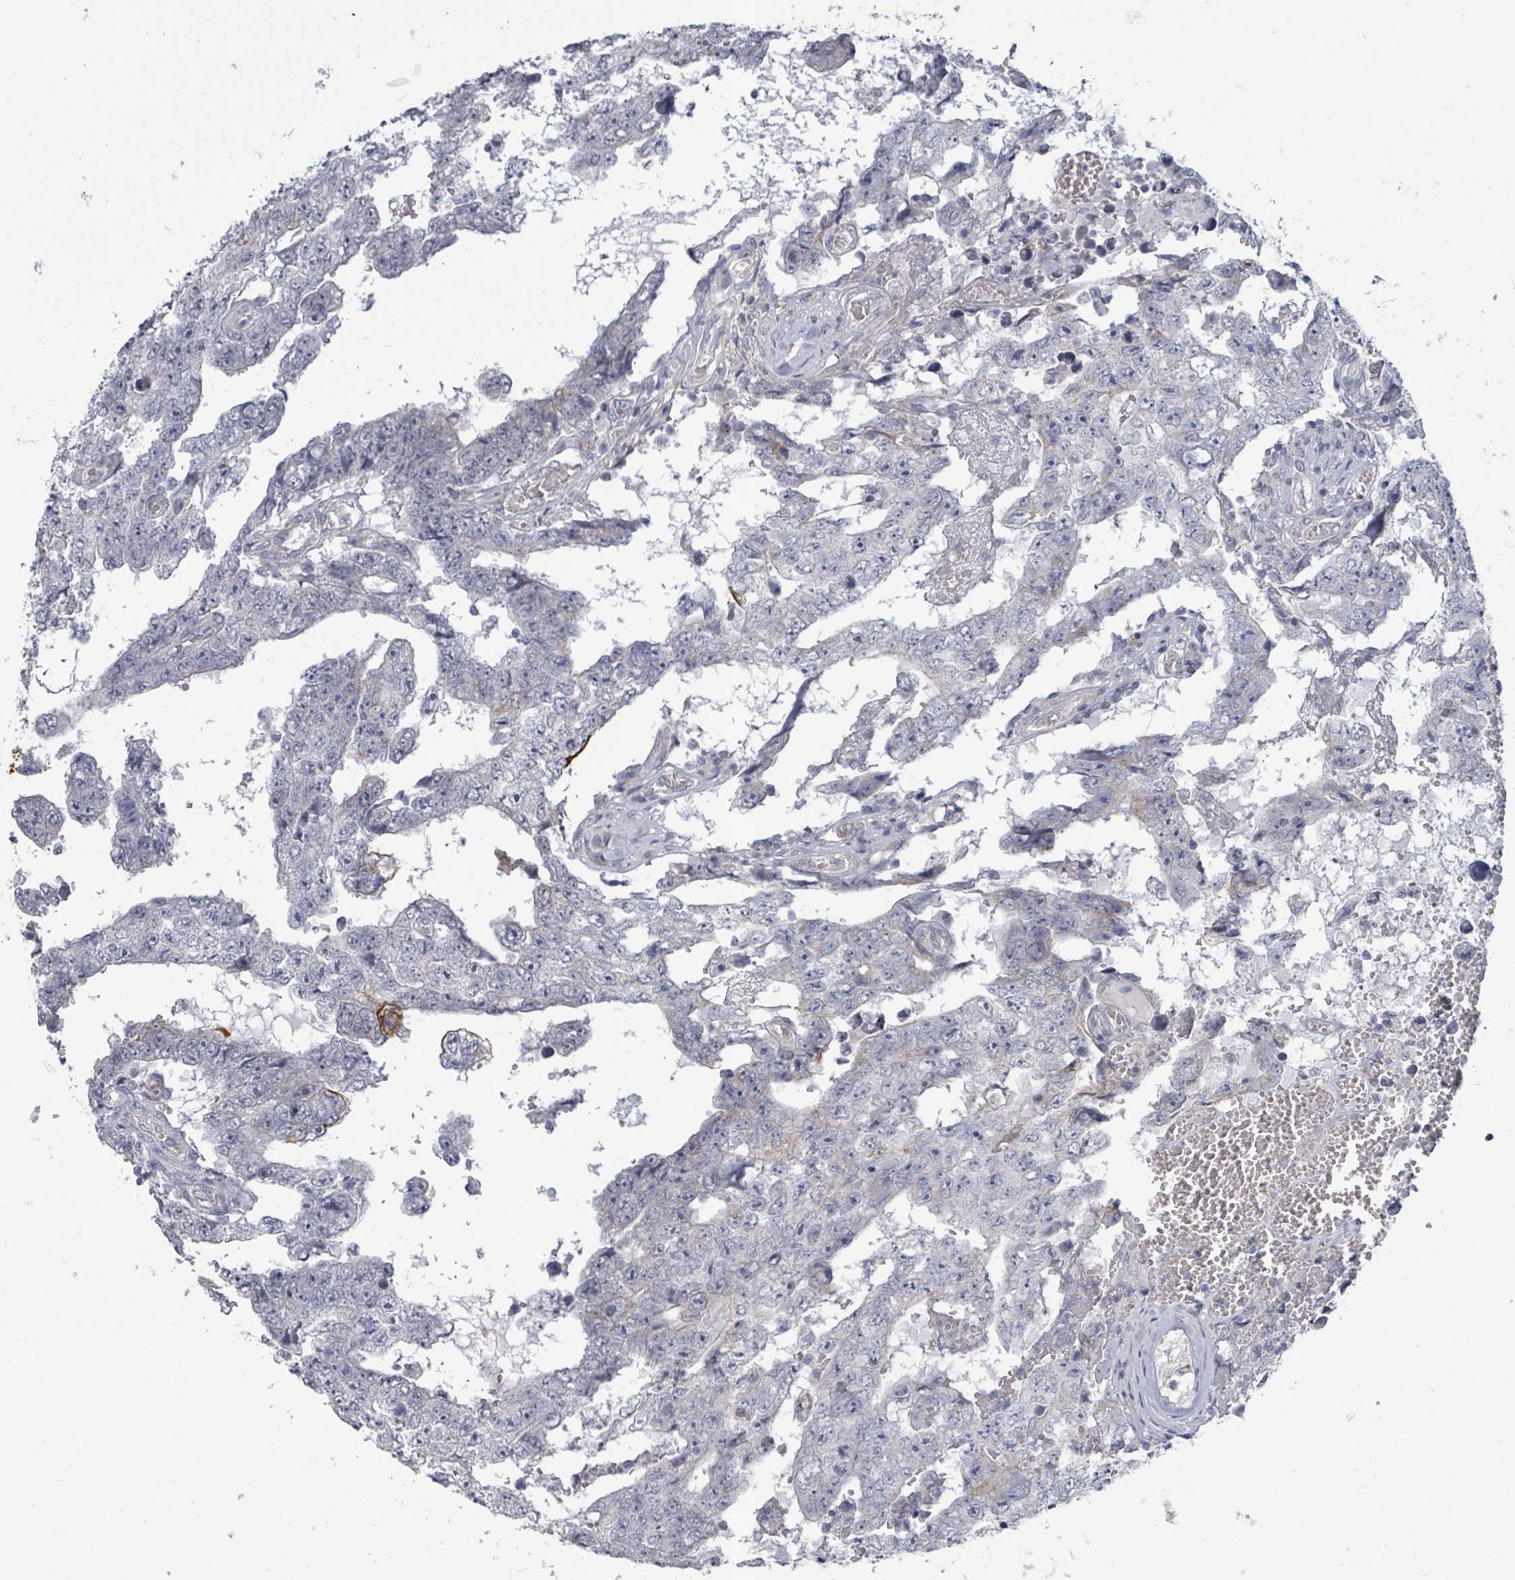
{"staining": {"intensity": "negative", "quantity": "none", "location": "none"}, "tissue": "testis cancer", "cell_type": "Tumor cells", "image_type": "cancer", "snomed": [{"axis": "morphology", "description": "Carcinoma, Embryonal, NOS"}, {"axis": "topography", "description": "Testis"}], "caption": "The histopathology image reveals no significant positivity in tumor cells of testis cancer (embryonal carcinoma). (Brightfield microscopy of DAB immunohistochemistry (IHC) at high magnification).", "gene": "PTPN20", "patient": {"sex": "male", "age": 25}}